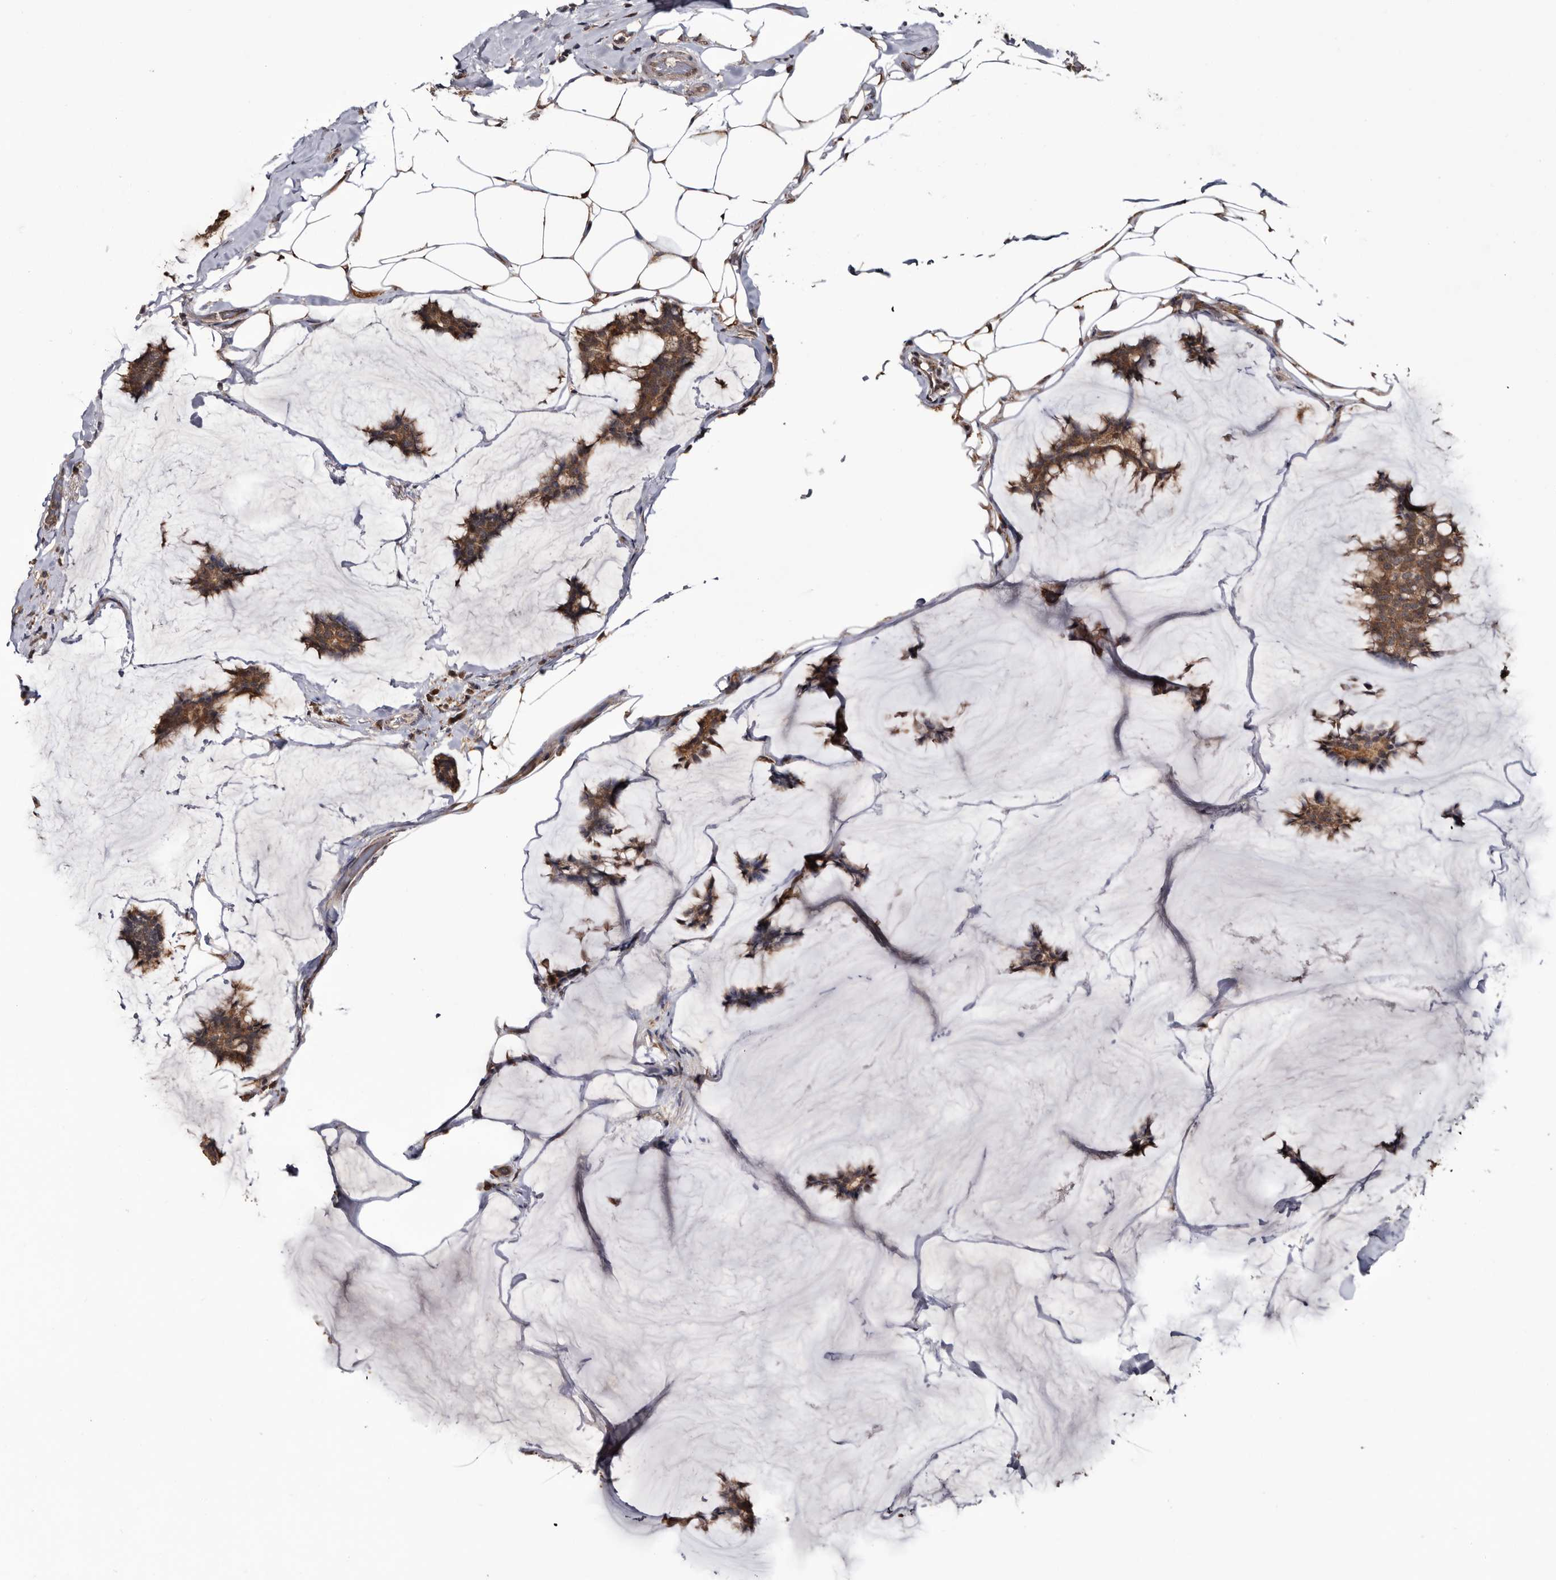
{"staining": {"intensity": "moderate", "quantity": ">75%", "location": "cytoplasmic/membranous"}, "tissue": "breast cancer", "cell_type": "Tumor cells", "image_type": "cancer", "snomed": [{"axis": "morphology", "description": "Duct carcinoma"}, {"axis": "topography", "description": "Breast"}], "caption": "Immunohistochemical staining of breast intraductal carcinoma displays moderate cytoplasmic/membranous protein expression in approximately >75% of tumor cells.", "gene": "TTI2", "patient": {"sex": "female", "age": 93}}